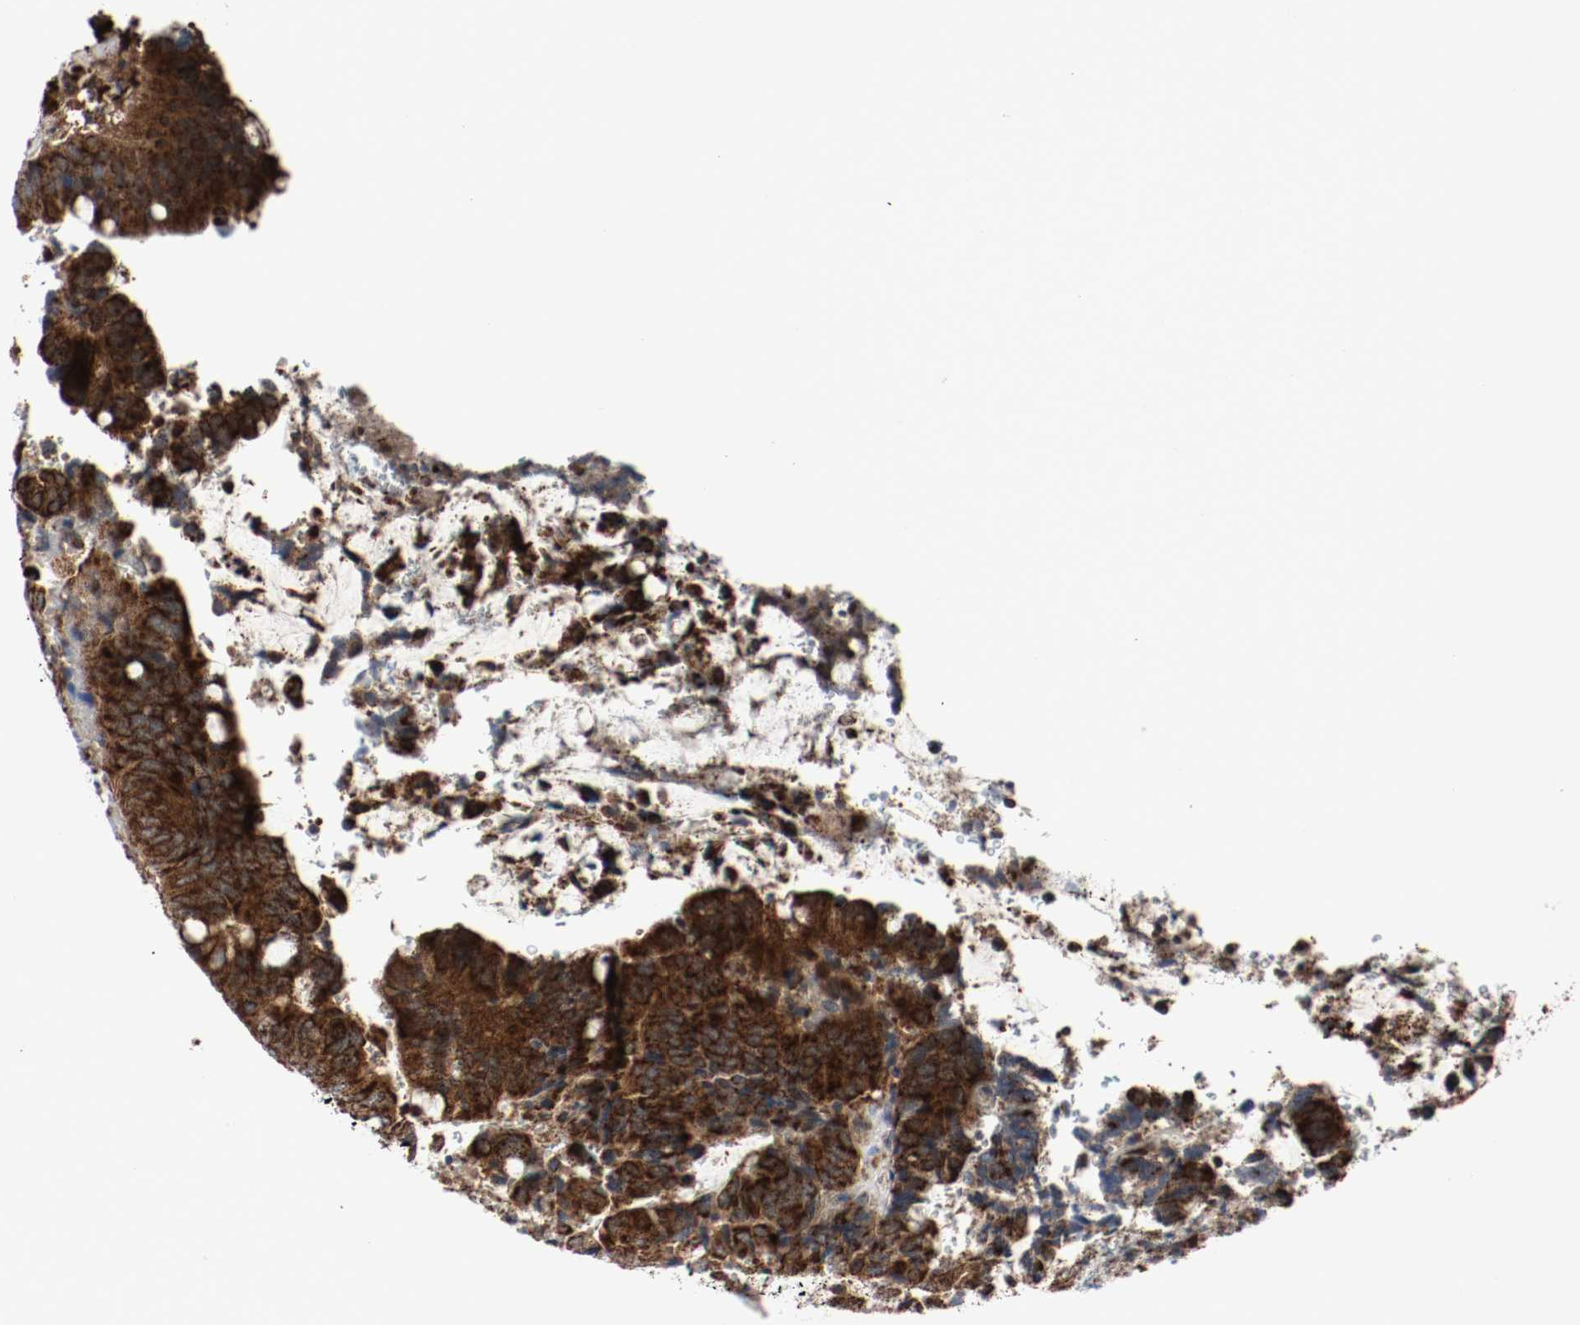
{"staining": {"intensity": "strong", "quantity": ">75%", "location": "cytoplasmic/membranous"}, "tissue": "colorectal cancer", "cell_type": "Tumor cells", "image_type": "cancer", "snomed": [{"axis": "morphology", "description": "Normal tissue, NOS"}, {"axis": "morphology", "description": "Adenocarcinoma, NOS"}, {"axis": "topography", "description": "Rectum"}, {"axis": "topography", "description": "Peripheral nerve tissue"}], "caption": "Protein staining demonstrates strong cytoplasmic/membranous staining in about >75% of tumor cells in colorectal adenocarcinoma.", "gene": "TXNRD1", "patient": {"sex": "male", "age": 92}}